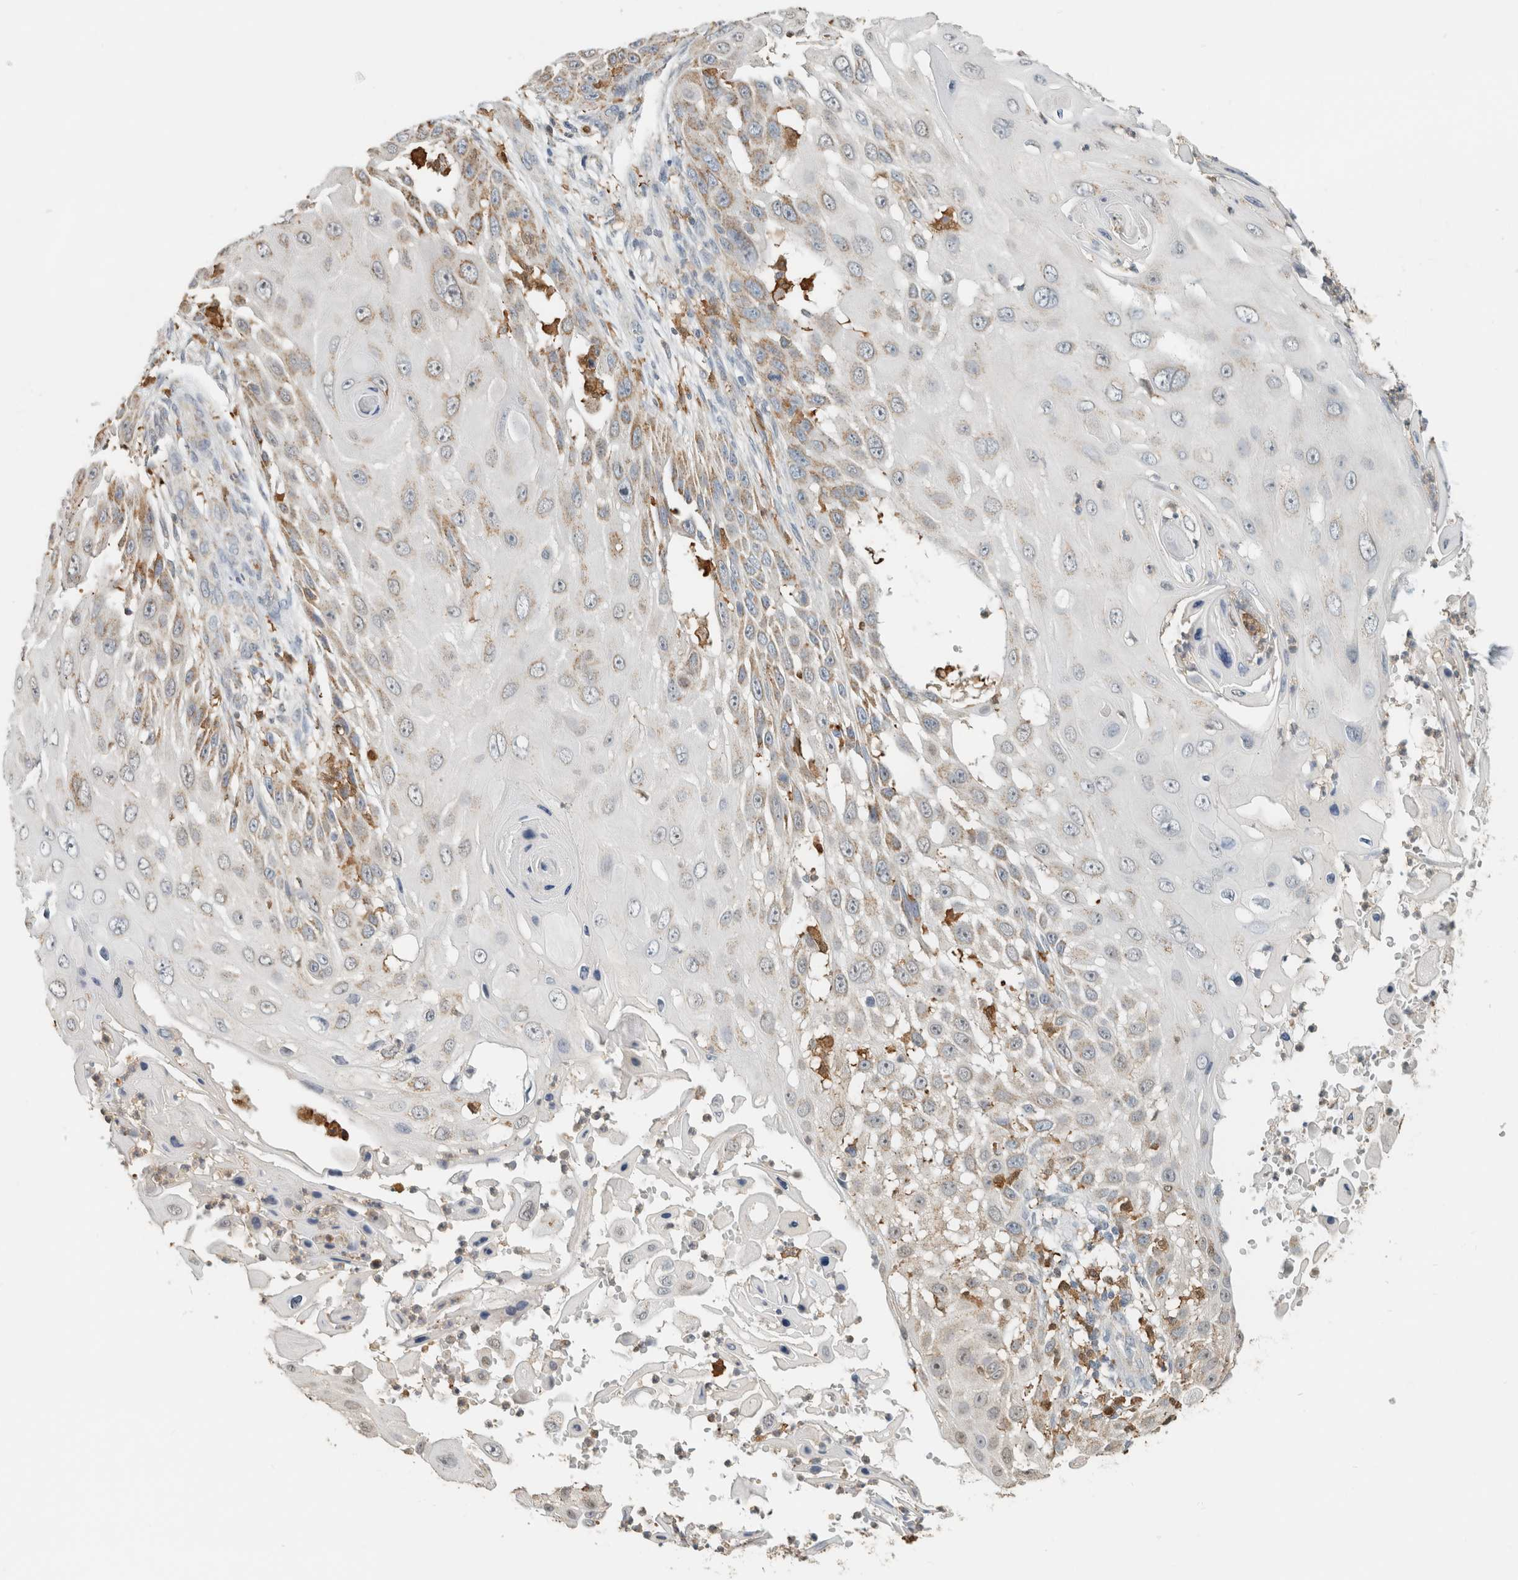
{"staining": {"intensity": "weak", "quantity": "25%-75%", "location": "cytoplasmic/membranous"}, "tissue": "skin cancer", "cell_type": "Tumor cells", "image_type": "cancer", "snomed": [{"axis": "morphology", "description": "Squamous cell carcinoma, NOS"}, {"axis": "topography", "description": "Skin"}], "caption": "Protein expression analysis of skin cancer reveals weak cytoplasmic/membranous expression in about 25%-75% of tumor cells.", "gene": "CAPG", "patient": {"sex": "female", "age": 44}}